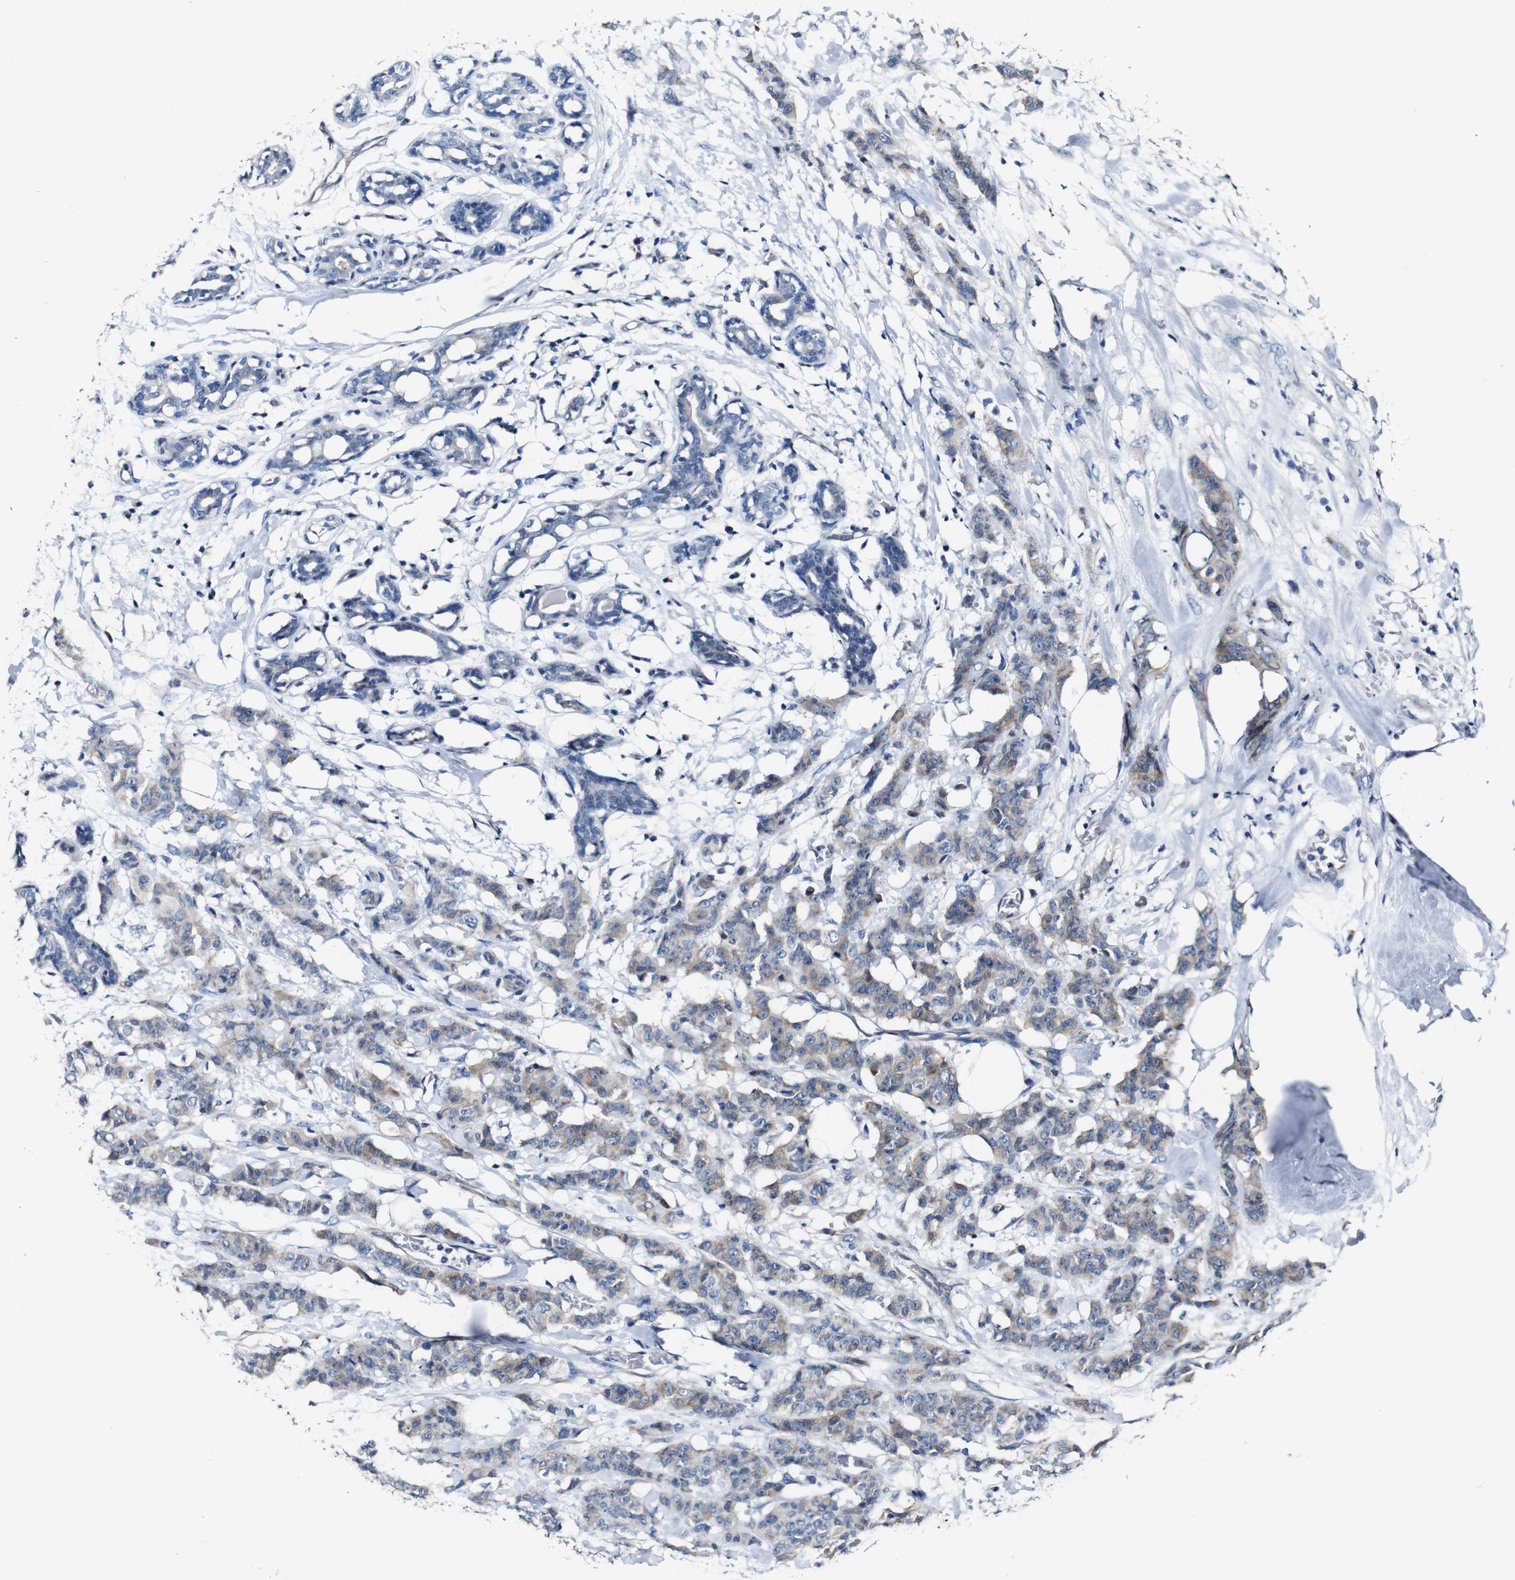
{"staining": {"intensity": "weak", "quantity": ">75%", "location": "cytoplasmic/membranous"}, "tissue": "breast cancer", "cell_type": "Tumor cells", "image_type": "cancer", "snomed": [{"axis": "morphology", "description": "Normal tissue, NOS"}, {"axis": "morphology", "description": "Duct carcinoma"}, {"axis": "topography", "description": "Breast"}], "caption": "A photomicrograph of human infiltrating ductal carcinoma (breast) stained for a protein demonstrates weak cytoplasmic/membranous brown staining in tumor cells.", "gene": "GRAMD1A", "patient": {"sex": "female", "age": 40}}